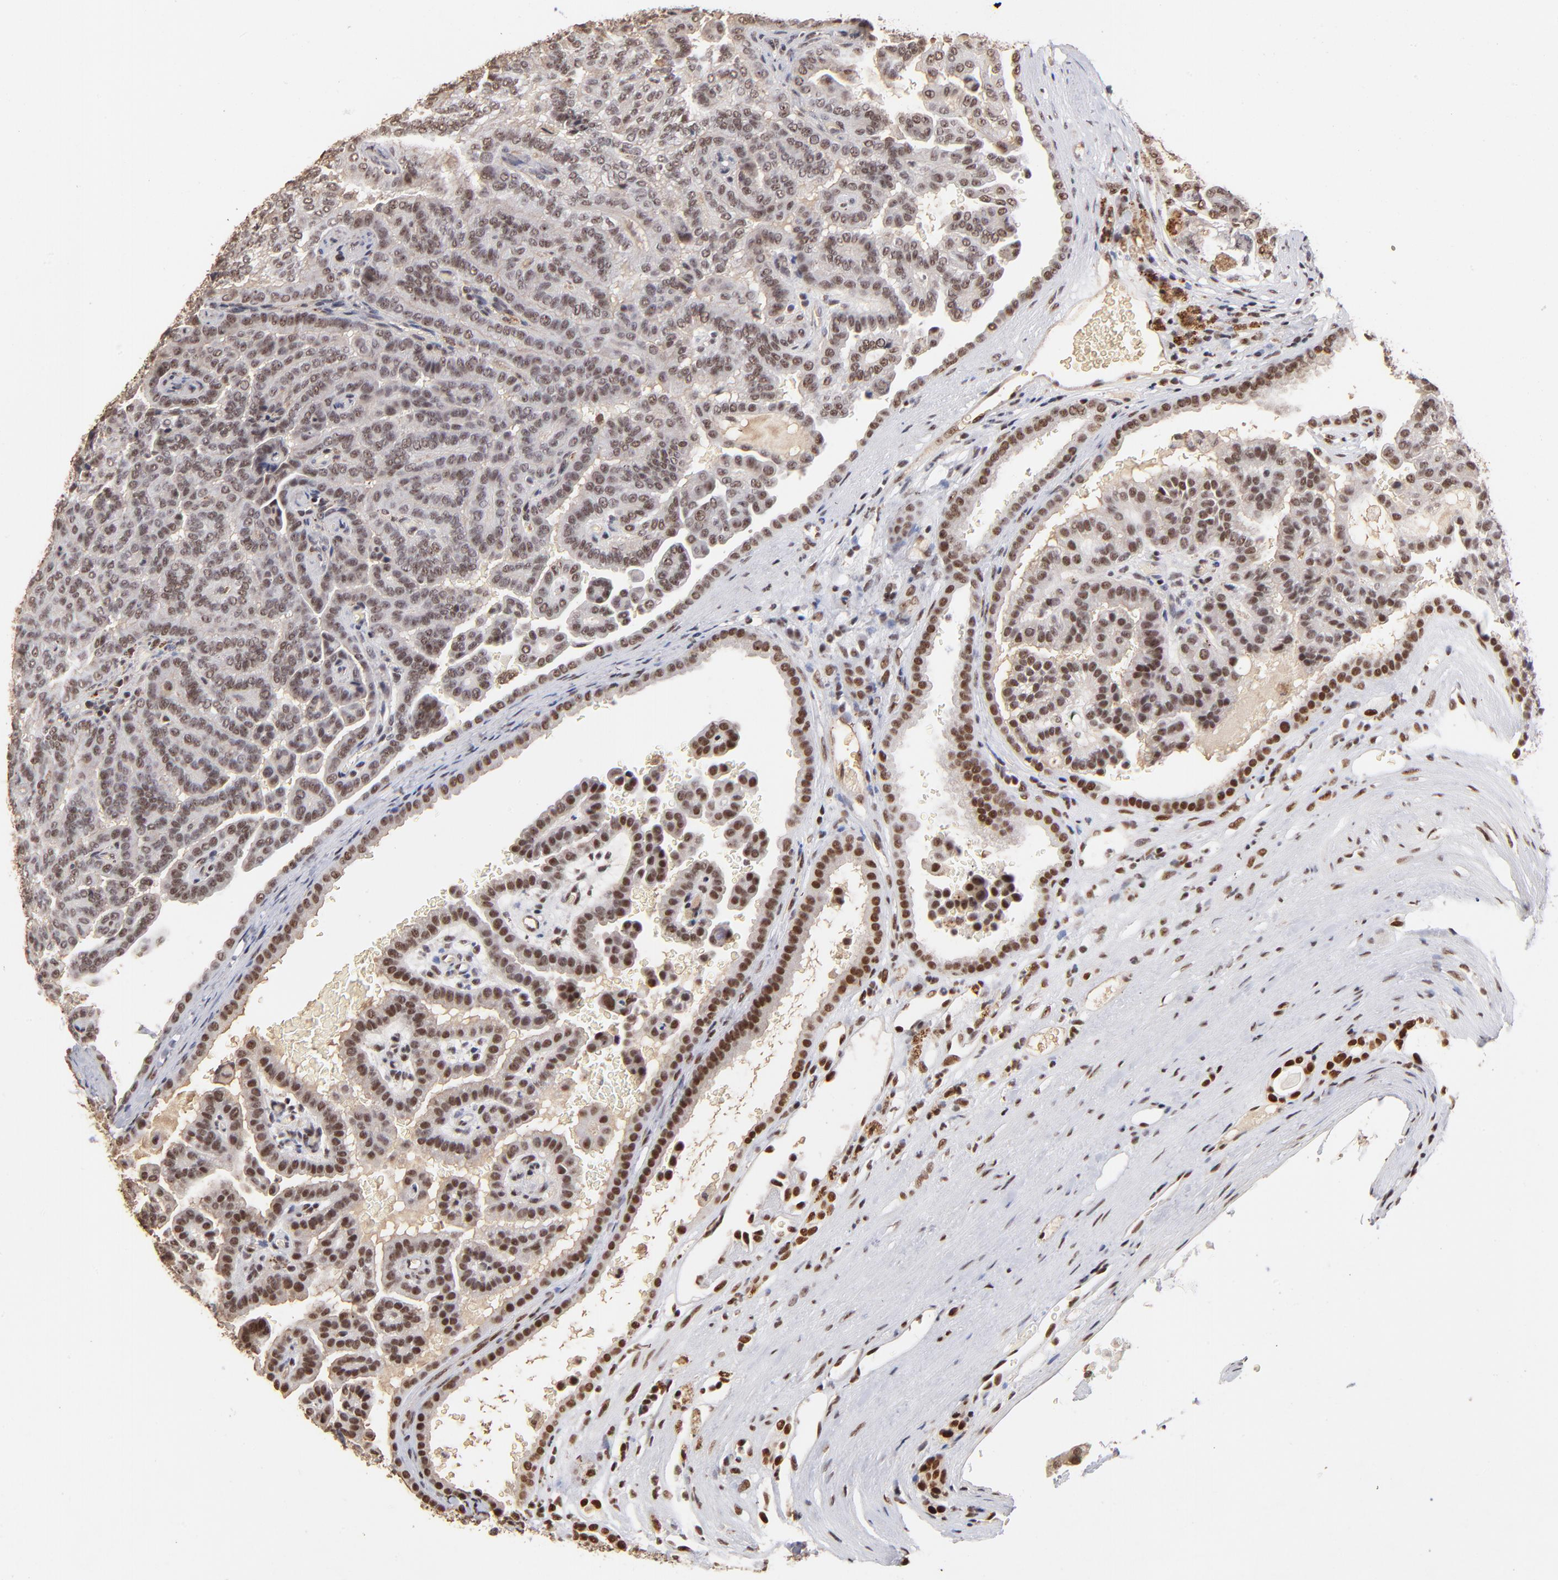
{"staining": {"intensity": "moderate", "quantity": ">75%", "location": "nuclear"}, "tissue": "renal cancer", "cell_type": "Tumor cells", "image_type": "cancer", "snomed": [{"axis": "morphology", "description": "Adenocarcinoma, NOS"}, {"axis": "topography", "description": "Kidney"}], "caption": "Approximately >75% of tumor cells in renal cancer display moderate nuclear protein positivity as visualized by brown immunohistochemical staining.", "gene": "ZNF146", "patient": {"sex": "male", "age": 61}}